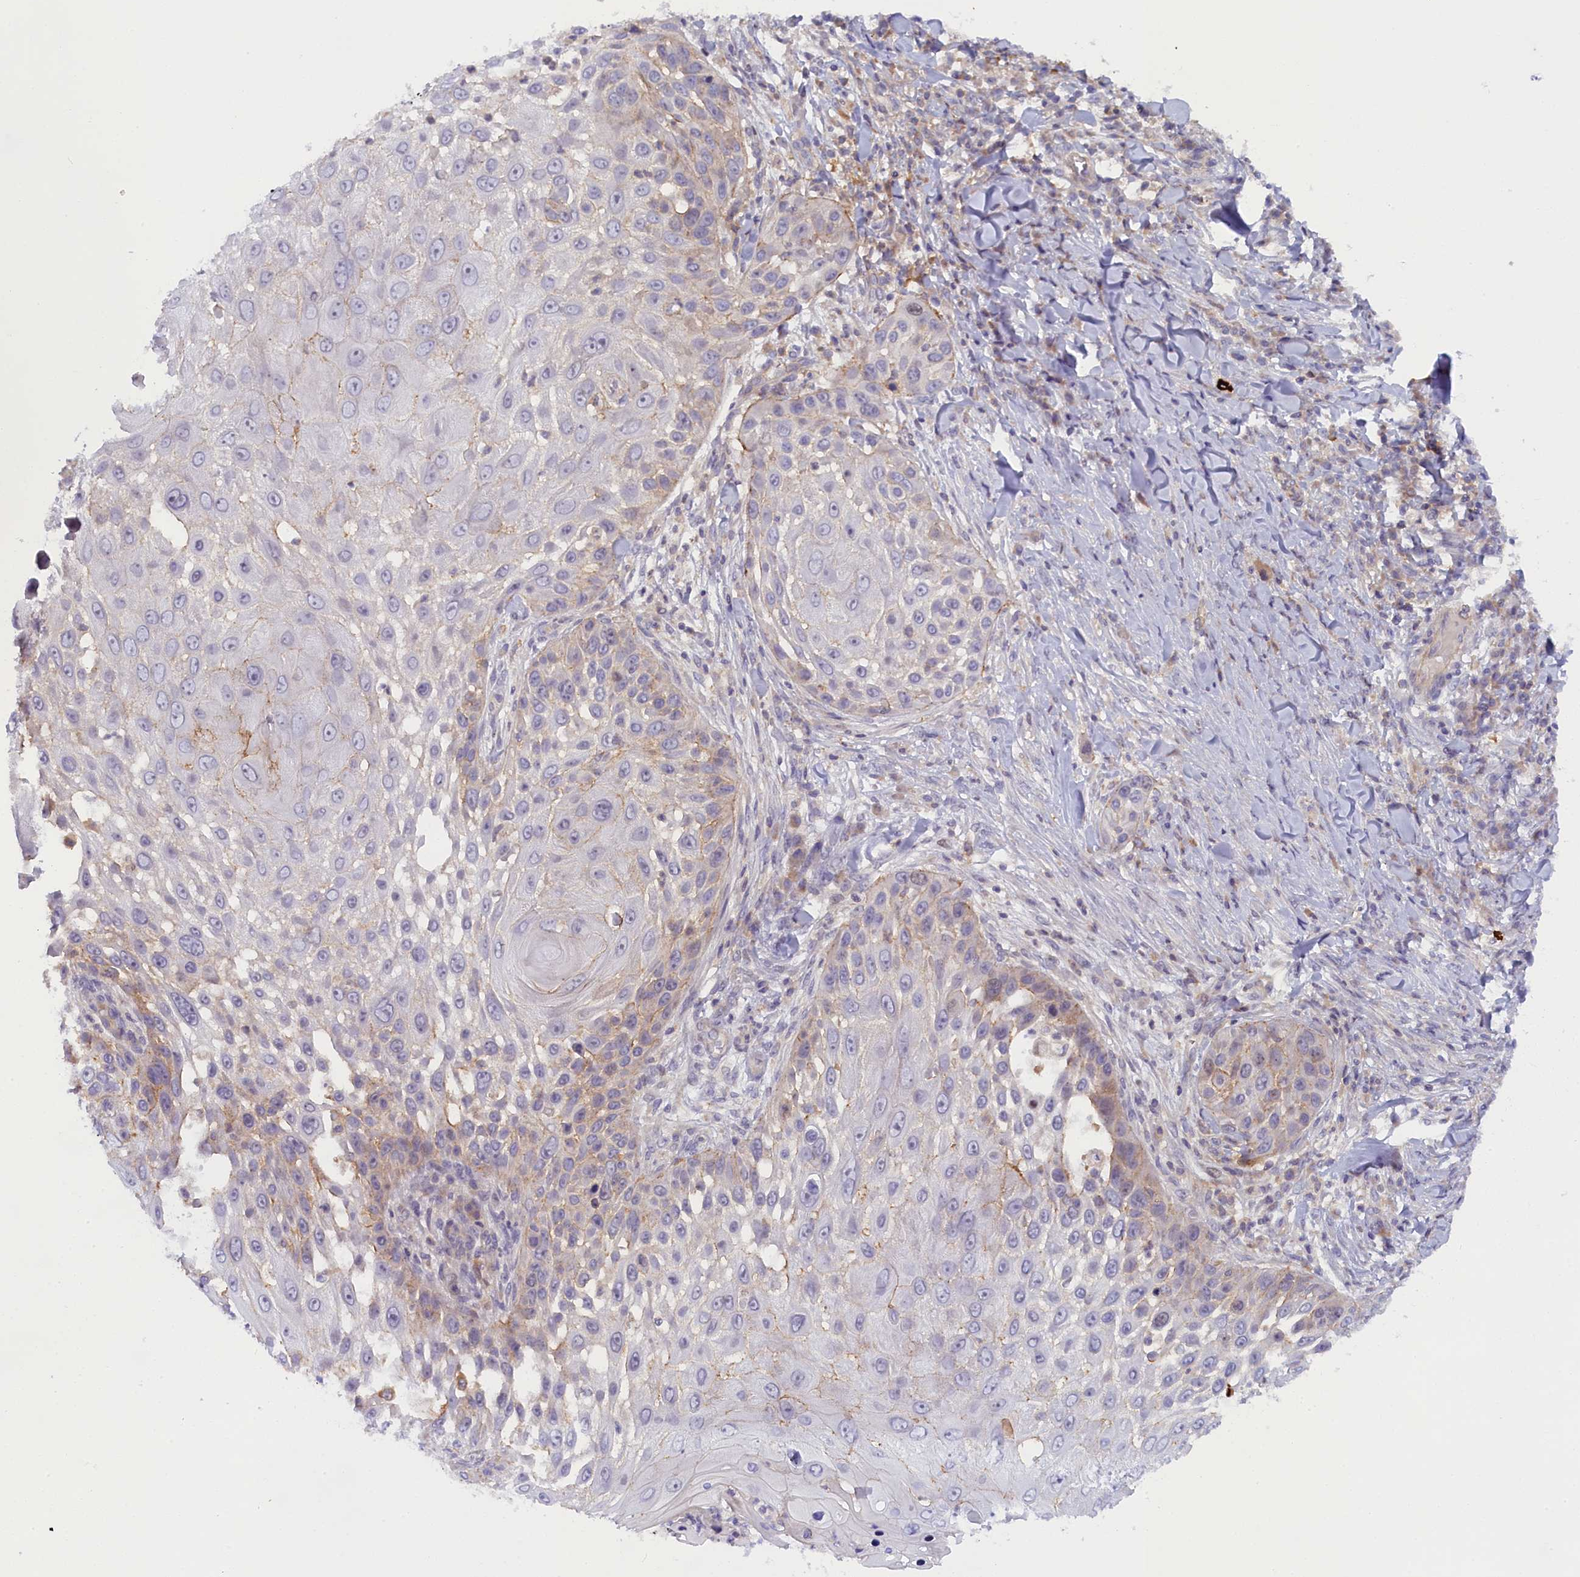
{"staining": {"intensity": "negative", "quantity": "none", "location": "none"}, "tissue": "skin cancer", "cell_type": "Tumor cells", "image_type": "cancer", "snomed": [{"axis": "morphology", "description": "Squamous cell carcinoma, NOS"}, {"axis": "topography", "description": "Skin"}], "caption": "Immunohistochemistry of human skin squamous cell carcinoma shows no expression in tumor cells. (Brightfield microscopy of DAB immunohistochemistry at high magnification).", "gene": "CCL23", "patient": {"sex": "female", "age": 44}}